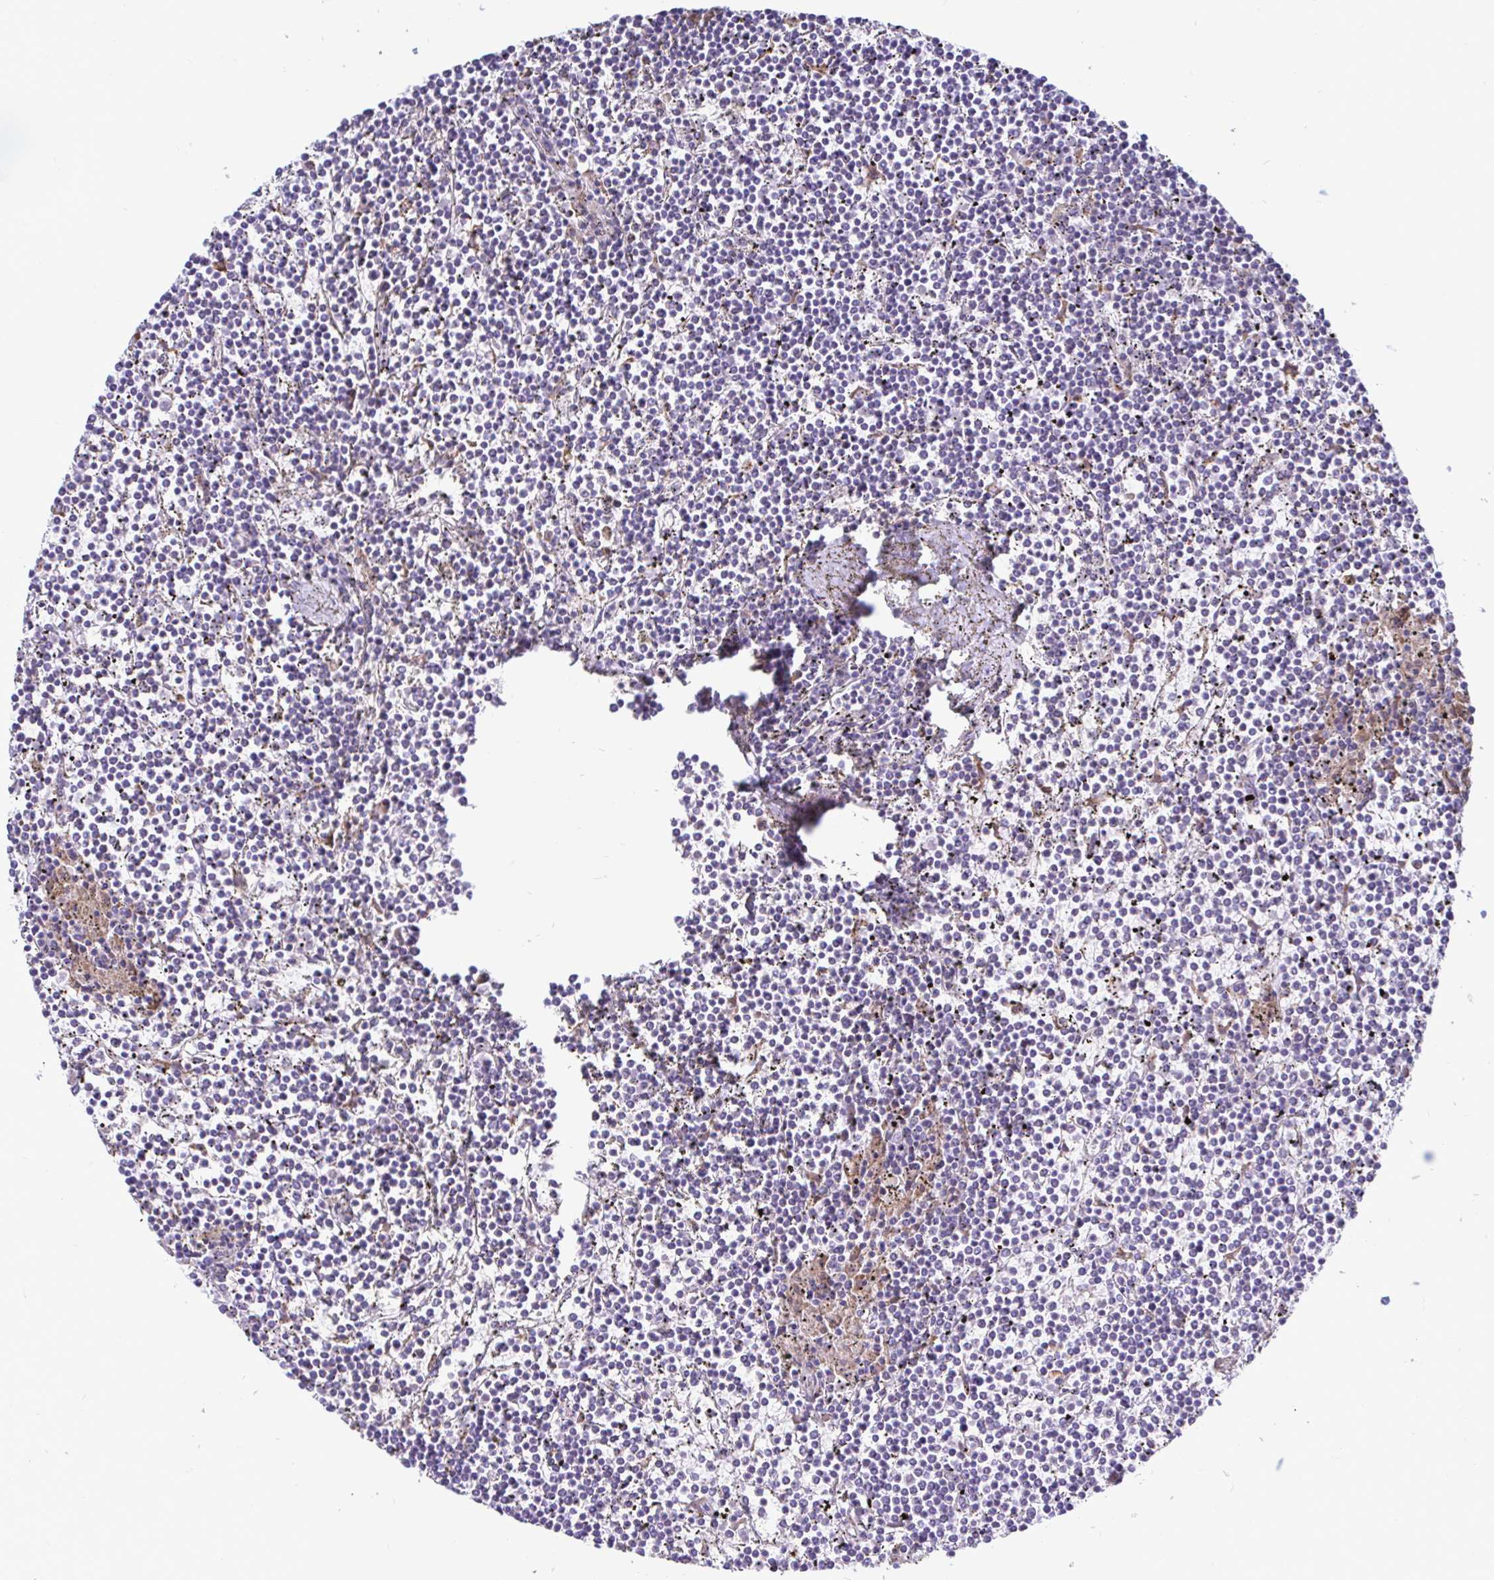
{"staining": {"intensity": "negative", "quantity": "none", "location": "none"}, "tissue": "lymphoma", "cell_type": "Tumor cells", "image_type": "cancer", "snomed": [{"axis": "morphology", "description": "Malignant lymphoma, non-Hodgkin's type, Low grade"}, {"axis": "topography", "description": "Spleen"}], "caption": "A high-resolution histopathology image shows immunohistochemistry staining of lymphoma, which displays no significant staining in tumor cells.", "gene": "NBPF3", "patient": {"sex": "female", "age": 19}}